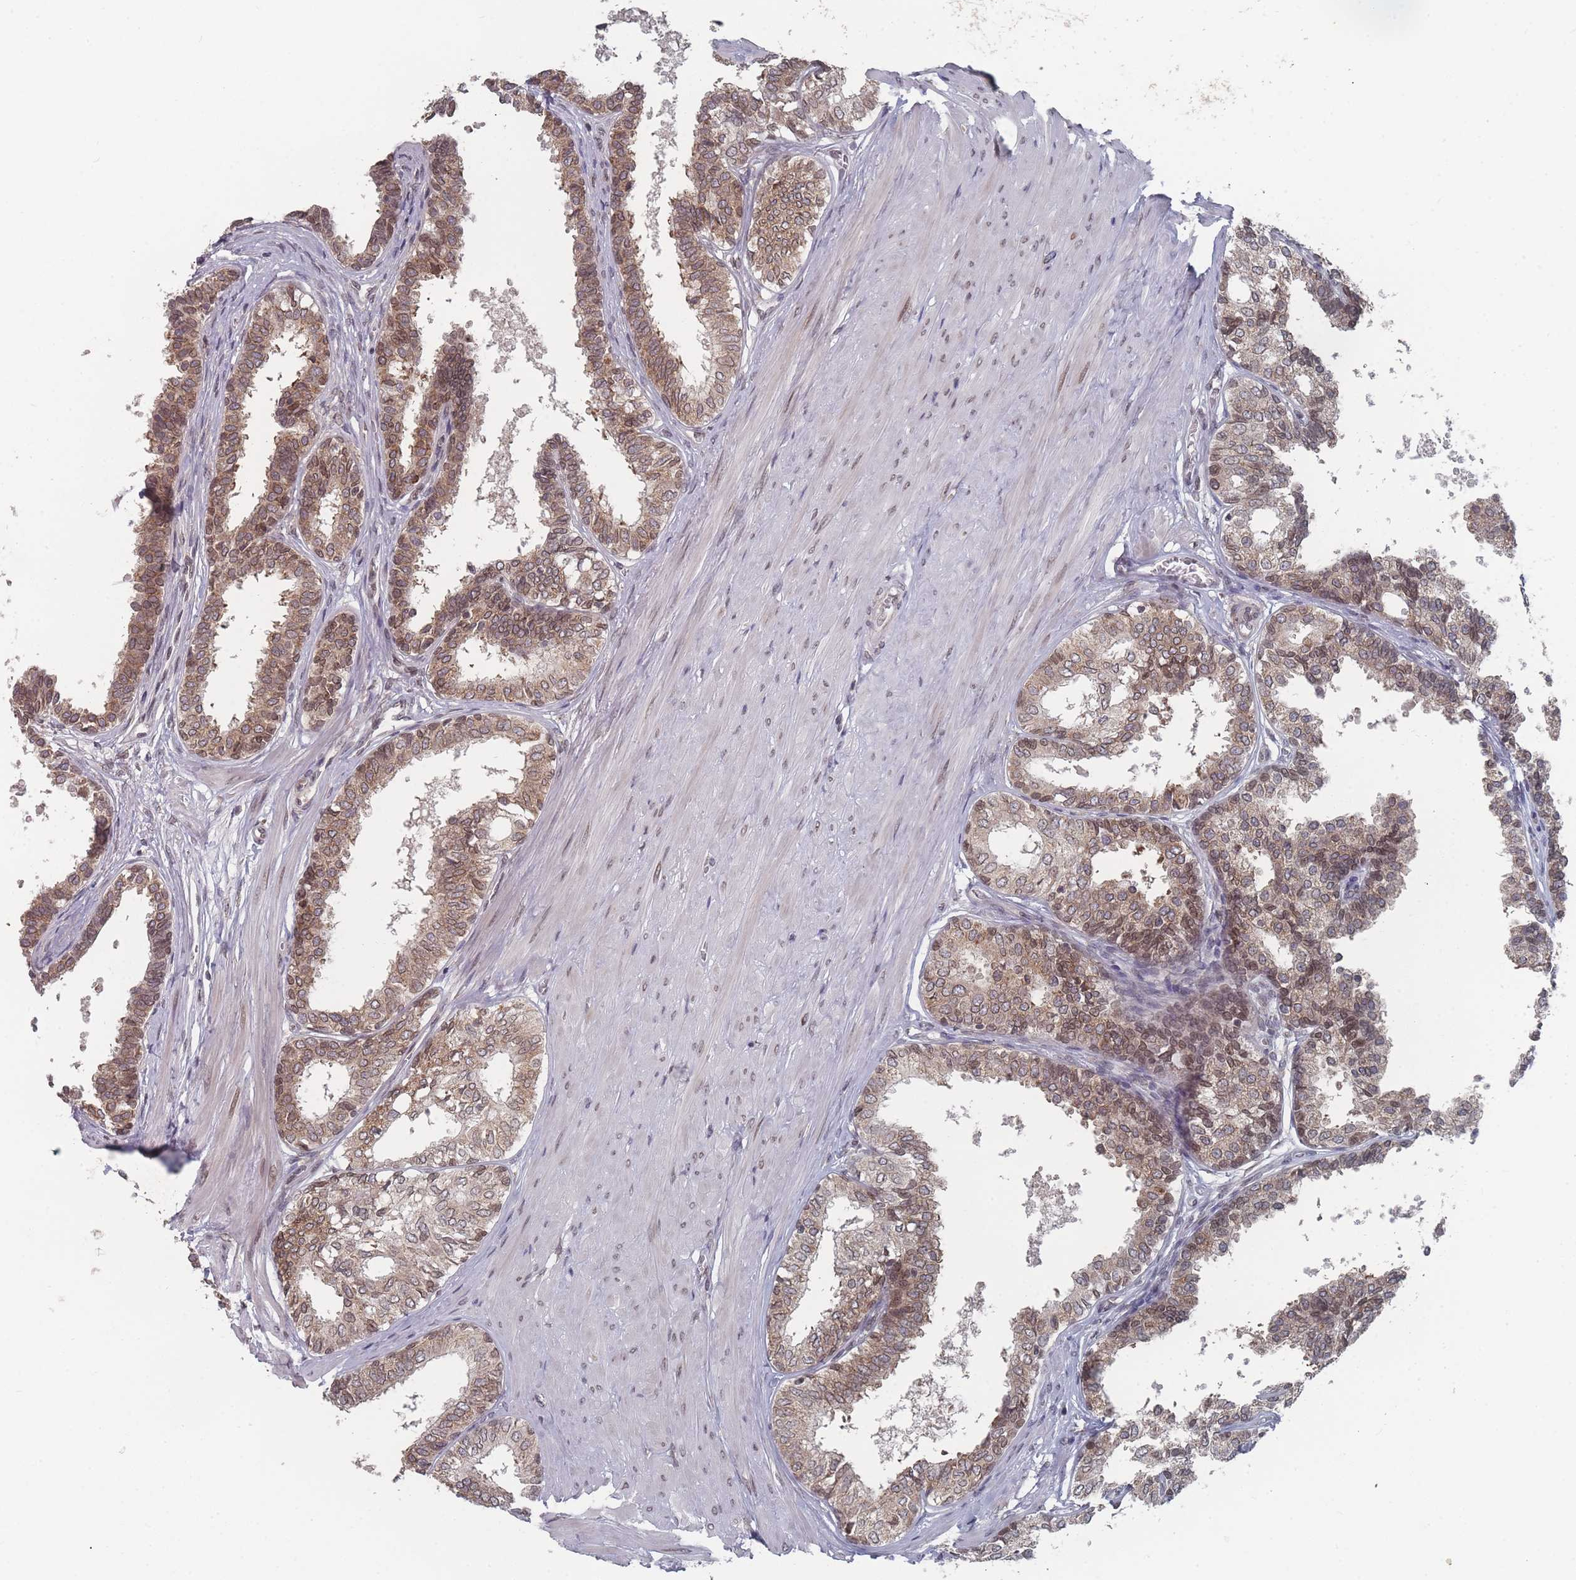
{"staining": {"intensity": "moderate", "quantity": "25%-75%", "location": "cytoplasmic/membranous,nuclear"}, "tissue": "prostate", "cell_type": "Glandular cells", "image_type": "normal", "snomed": [{"axis": "morphology", "description": "Normal tissue, NOS"}, {"axis": "topography", "description": "Prostate"}], "caption": "Moderate cytoplasmic/membranous,nuclear protein staining is appreciated in about 25%-75% of glandular cells in prostate.", "gene": "TBC1D25", "patient": {"sex": "male", "age": 48}}